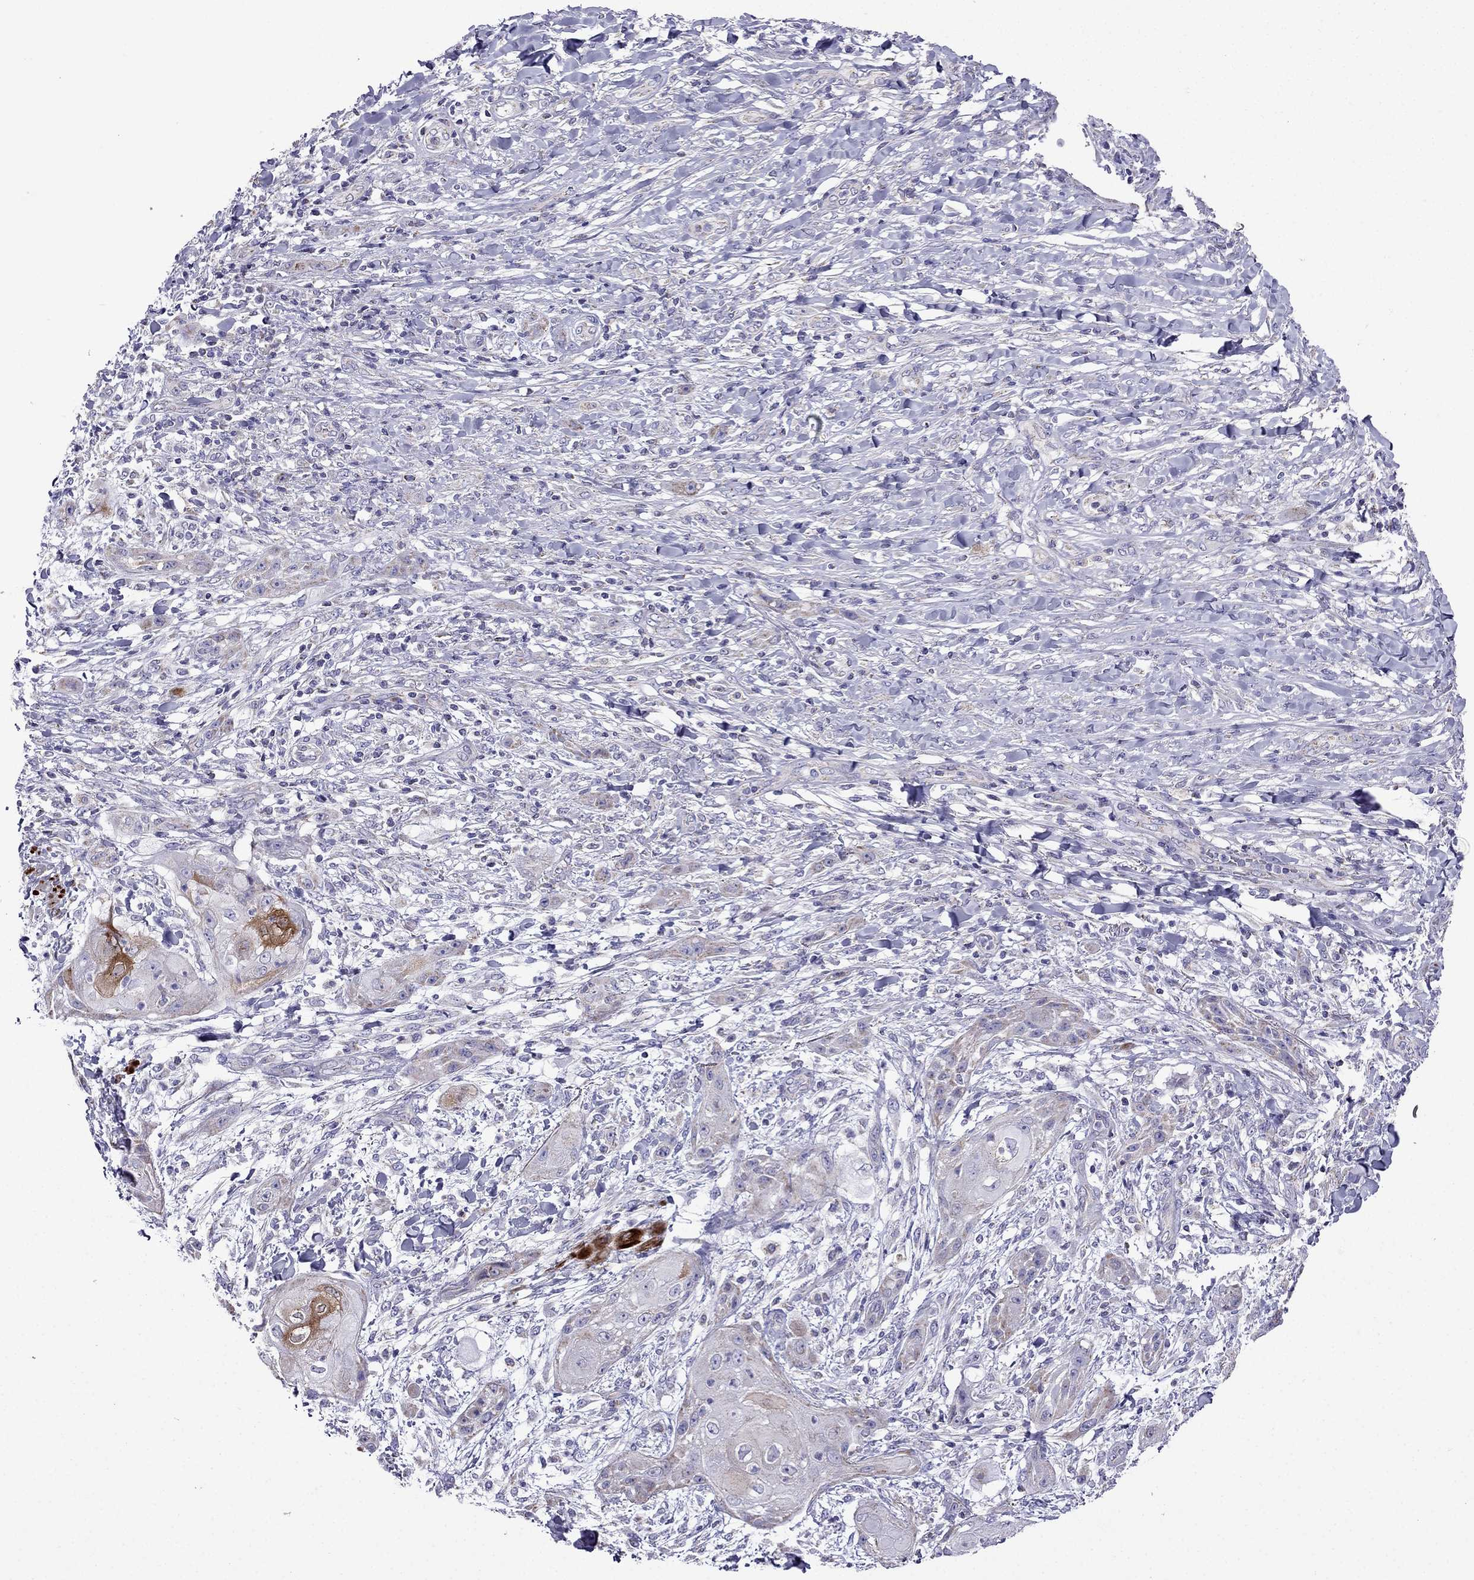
{"staining": {"intensity": "strong", "quantity": "<25%", "location": "cytoplasmic/membranous"}, "tissue": "skin cancer", "cell_type": "Tumor cells", "image_type": "cancer", "snomed": [{"axis": "morphology", "description": "Squamous cell carcinoma, NOS"}, {"axis": "topography", "description": "Skin"}], "caption": "Skin squamous cell carcinoma stained with IHC demonstrates strong cytoplasmic/membranous expression in approximately <25% of tumor cells.", "gene": "DSC1", "patient": {"sex": "male", "age": 62}}